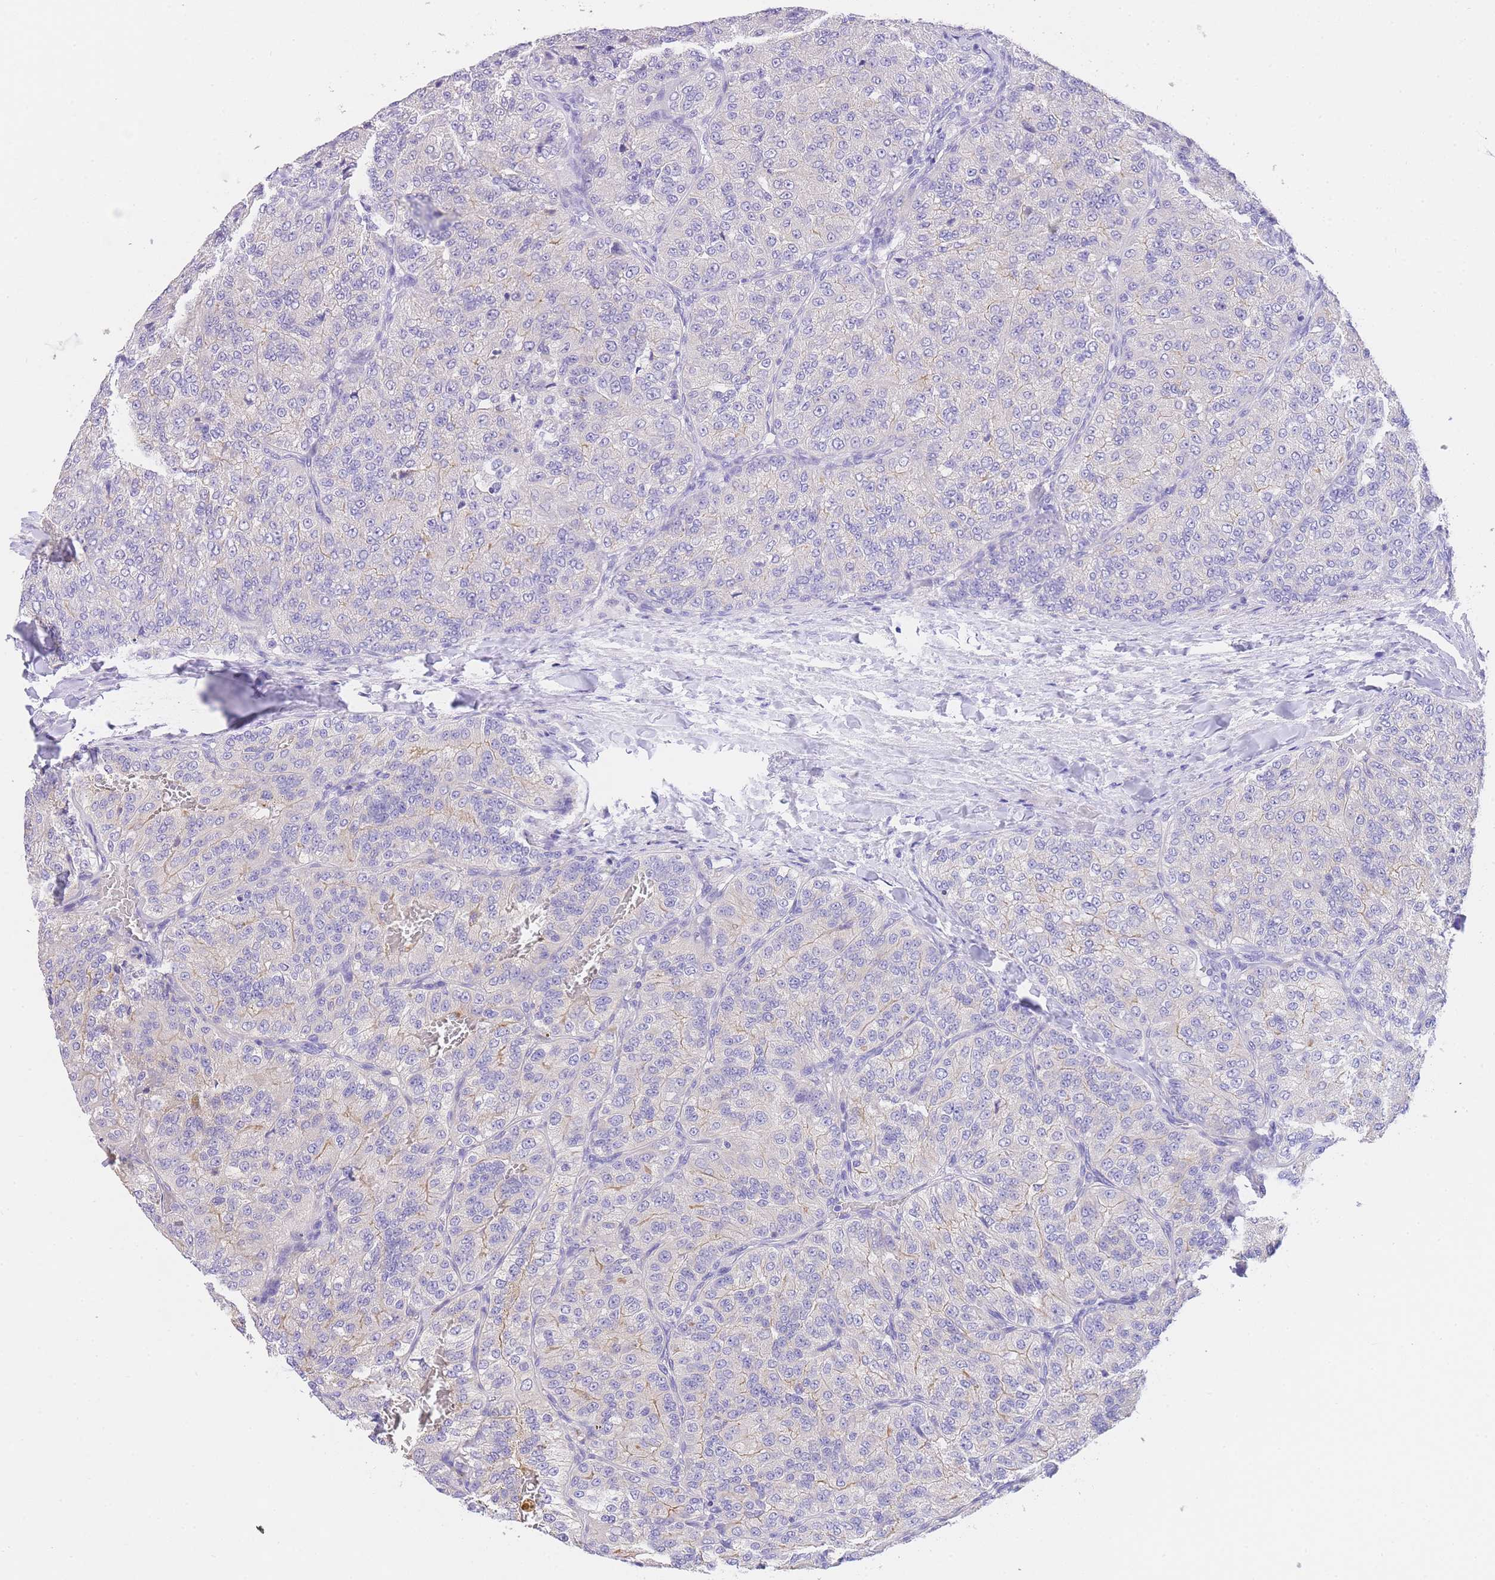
{"staining": {"intensity": "negative", "quantity": "none", "location": "none"}, "tissue": "renal cancer", "cell_type": "Tumor cells", "image_type": "cancer", "snomed": [{"axis": "morphology", "description": "Adenocarcinoma, NOS"}, {"axis": "topography", "description": "Kidney"}], "caption": "Immunohistochemistry micrograph of neoplastic tissue: human adenocarcinoma (renal) stained with DAB demonstrates no significant protein staining in tumor cells. (DAB (3,3'-diaminobenzidine) IHC with hematoxylin counter stain).", "gene": "EPN2", "patient": {"sex": "female", "age": 63}}